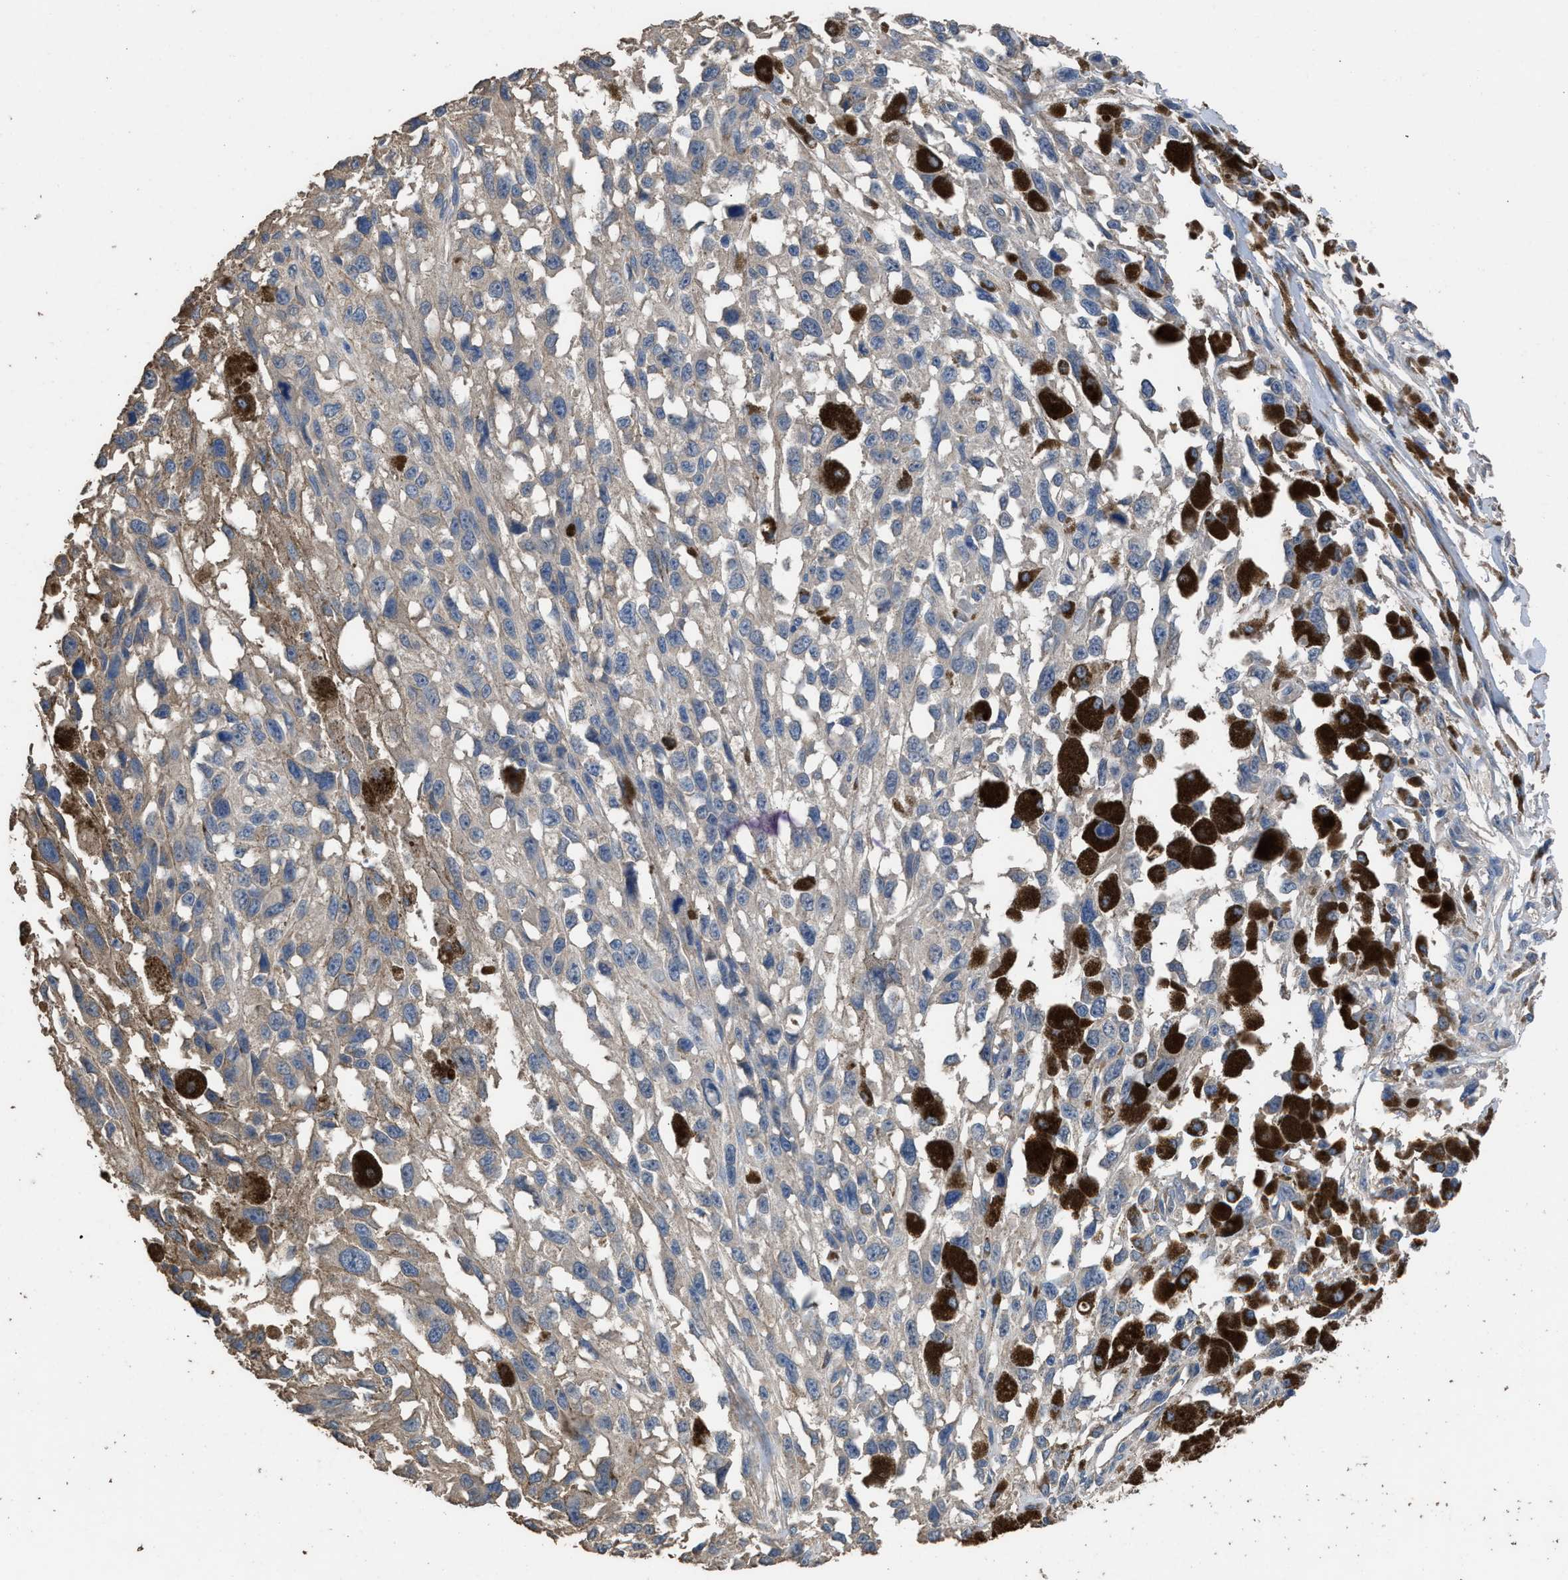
{"staining": {"intensity": "weak", "quantity": "<25%", "location": "cytoplasmic/membranous"}, "tissue": "melanoma", "cell_type": "Tumor cells", "image_type": "cancer", "snomed": [{"axis": "morphology", "description": "Malignant melanoma, Metastatic site"}, {"axis": "topography", "description": "Lymph node"}], "caption": "Melanoma stained for a protein using IHC exhibits no positivity tumor cells.", "gene": "ITSN1", "patient": {"sex": "male", "age": 59}}